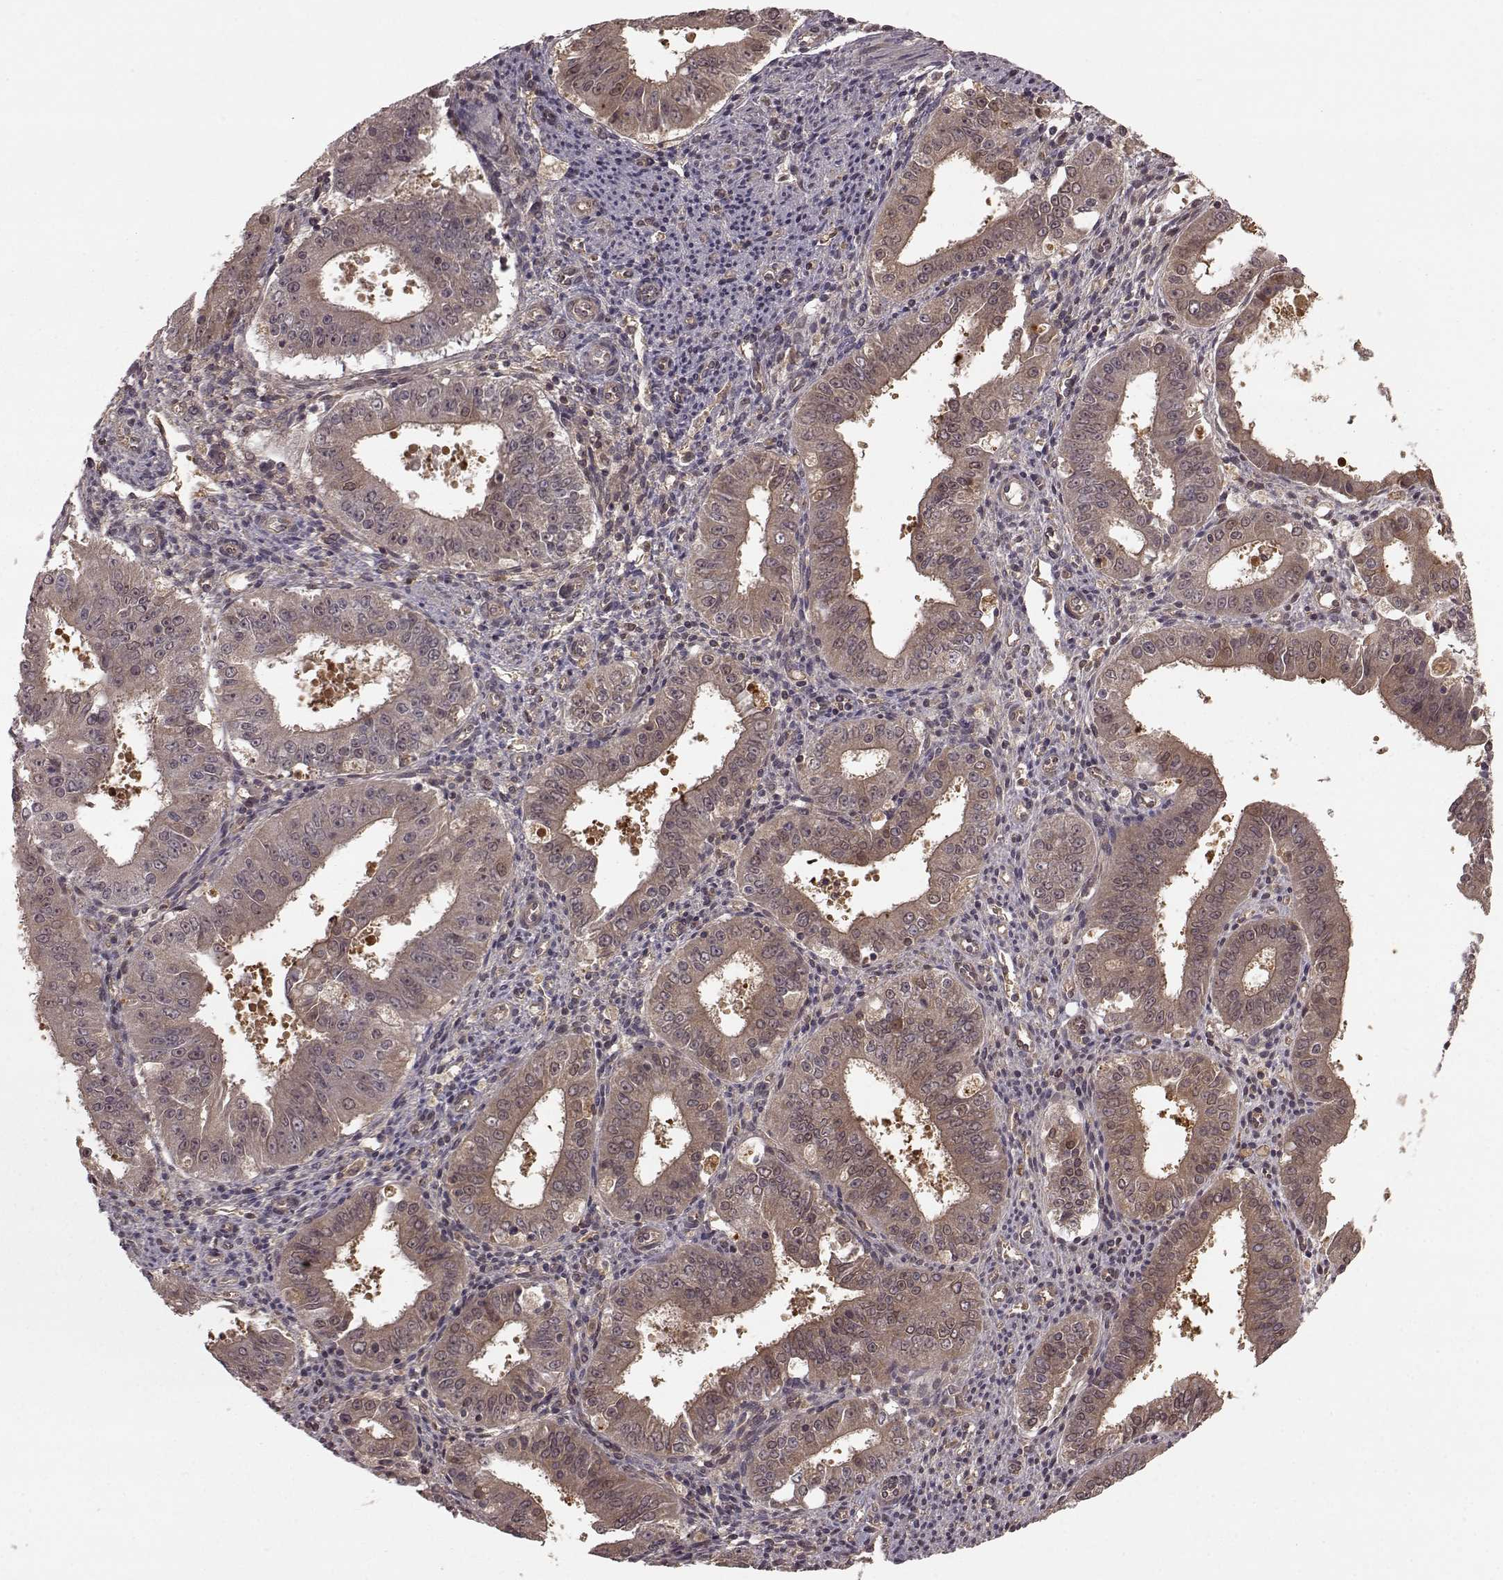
{"staining": {"intensity": "weak", "quantity": "25%-75%", "location": "cytoplasmic/membranous"}, "tissue": "ovarian cancer", "cell_type": "Tumor cells", "image_type": "cancer", "snomed": [{"axis": "morphology", "description": "Carcinoma, endometroid"}, {"axis": "topography", "description": "Ovary"}], "caption": "A micrograph of endometroid carcinoma (ovarian) stained for a protein displays weak cytoplasmic/membranous brown staining in tumor cells.", "gene": "GSS", "patient": {"sex": "female", "age": 42}}